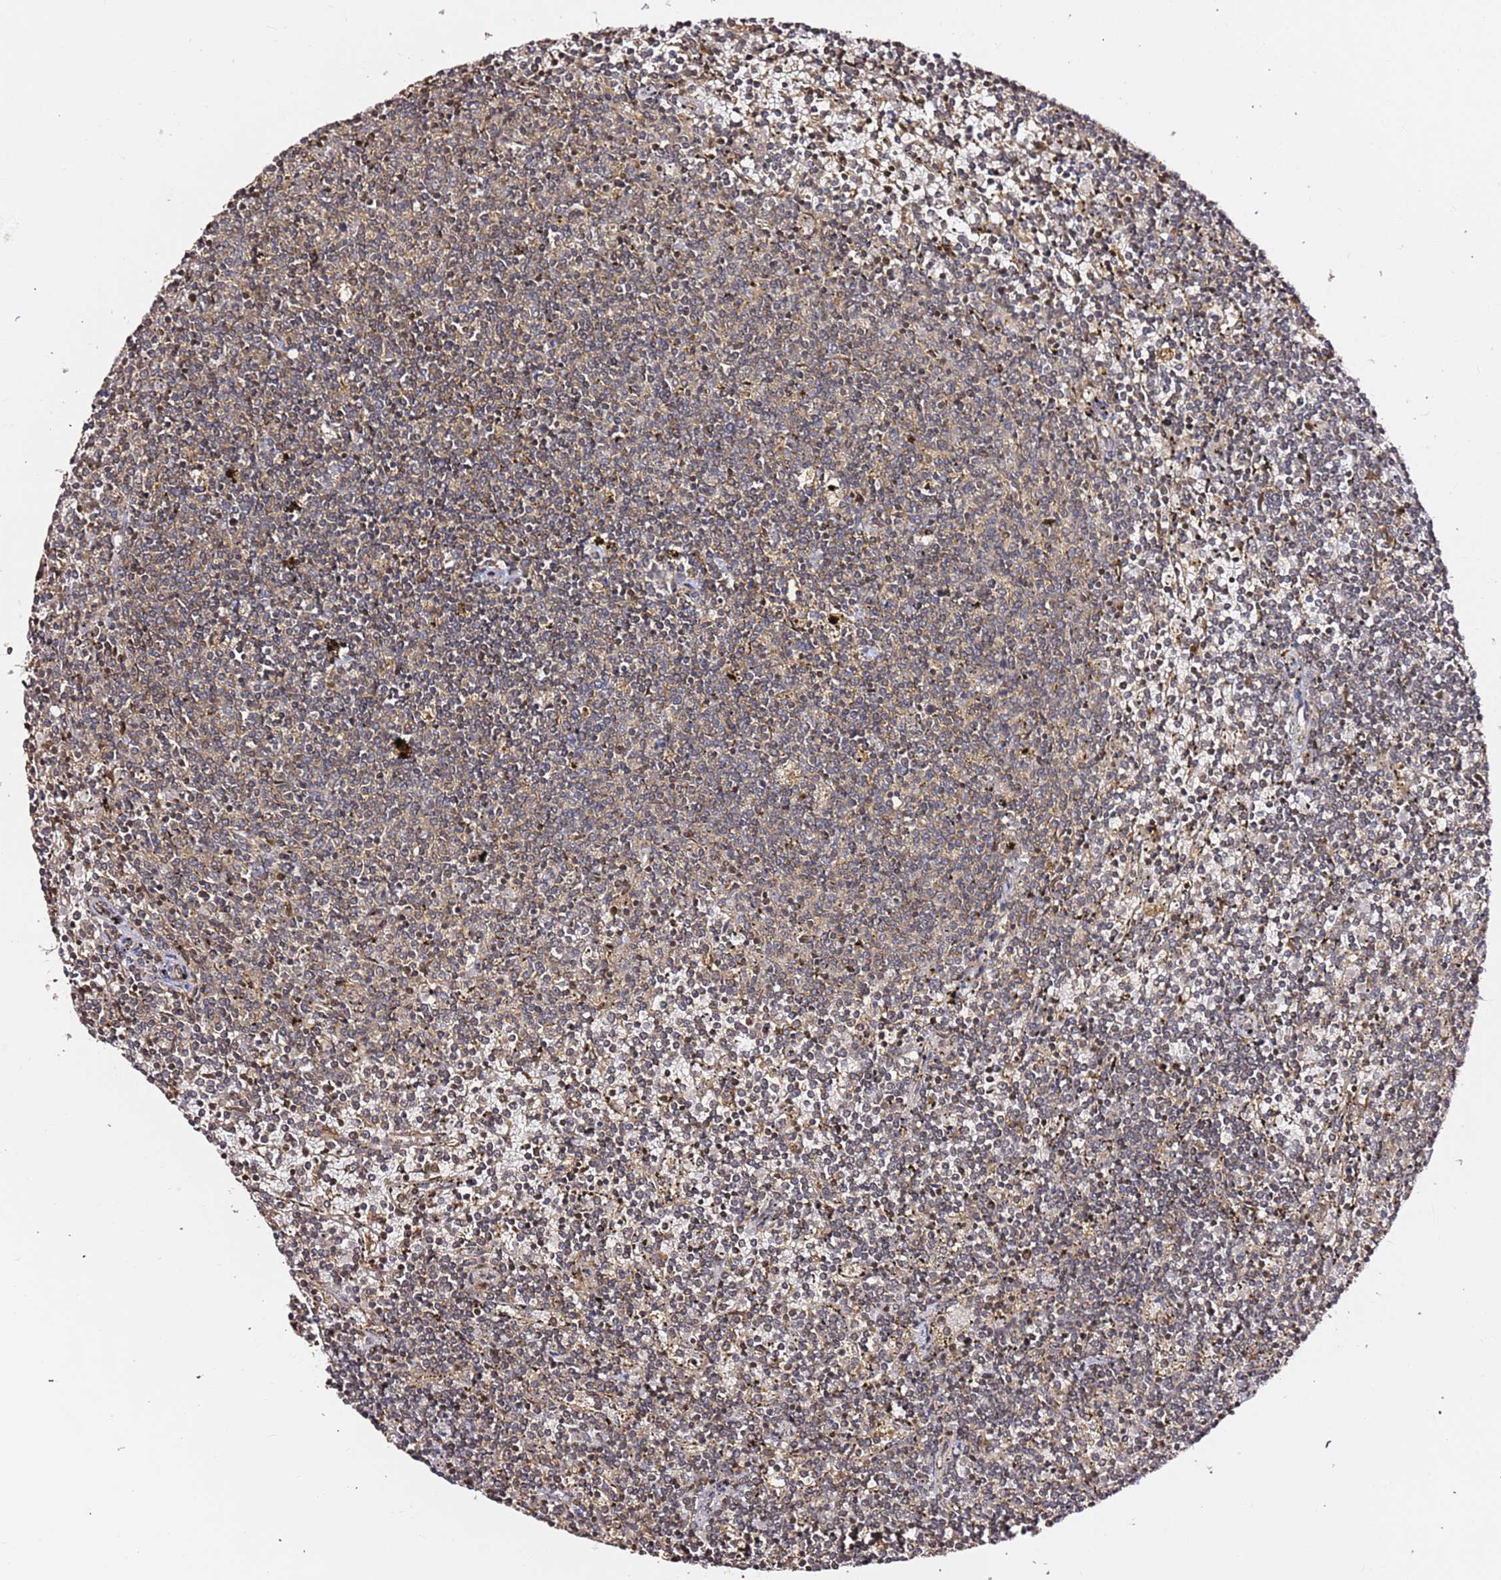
{"staining": {"intensity": "weak", "quantity": "<25%", "location": "cytoplasmic/membranous"}, "tissue": "lymphoma", "cell_type": "Tumor cells", "image_type": "cancer", "snomed": [{"axis": "morphology", "description": "Malignant lymphoma, non-Hodgkin's type, Low grade"}, {"axis": "topography", "description": "Spleen"}], "caption": "Micrograph shows no protein expression in tumor cells of lymphoma tissue.", "gene": "OR5V1", "patient": {"sex": "female", "age": 50}}